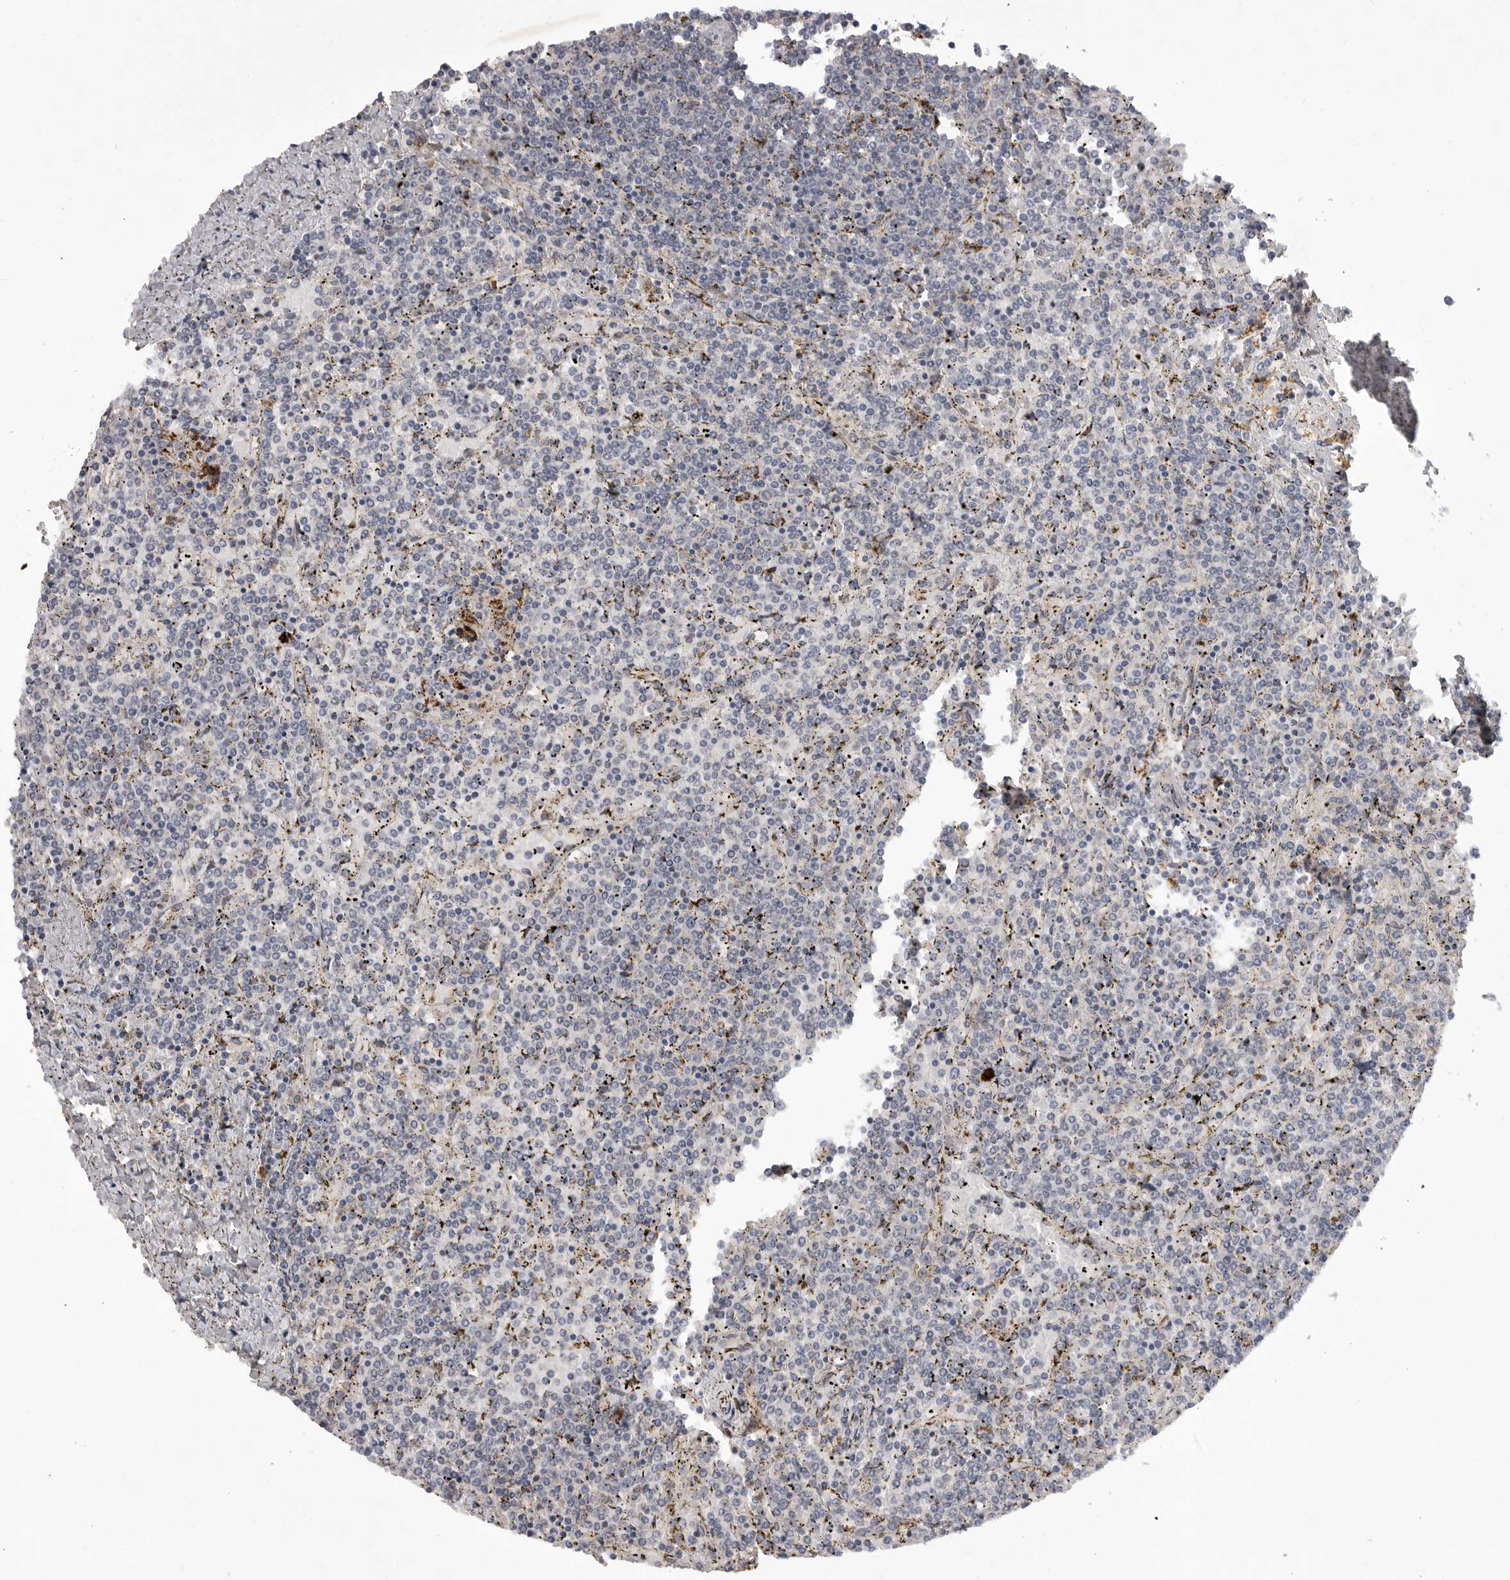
{"staining": {"intensity": "negative", "quantity": "none", "location": "none"}, "tissue": "lymphoma", "cell_type": "Tumor cells", "image_type": "cancer", "snomed": [{"axis": "morphology", "description": "Malignant lymphoma, non-Hodgkin's type, Low grade"}, {"axis": "topography", "description": "Spleen"}], "caption": "Tumor cells are negative for protein expression in human lymphoma.", "gene": "DHDDS", "patient": {"sex": "female", "age": 19}}